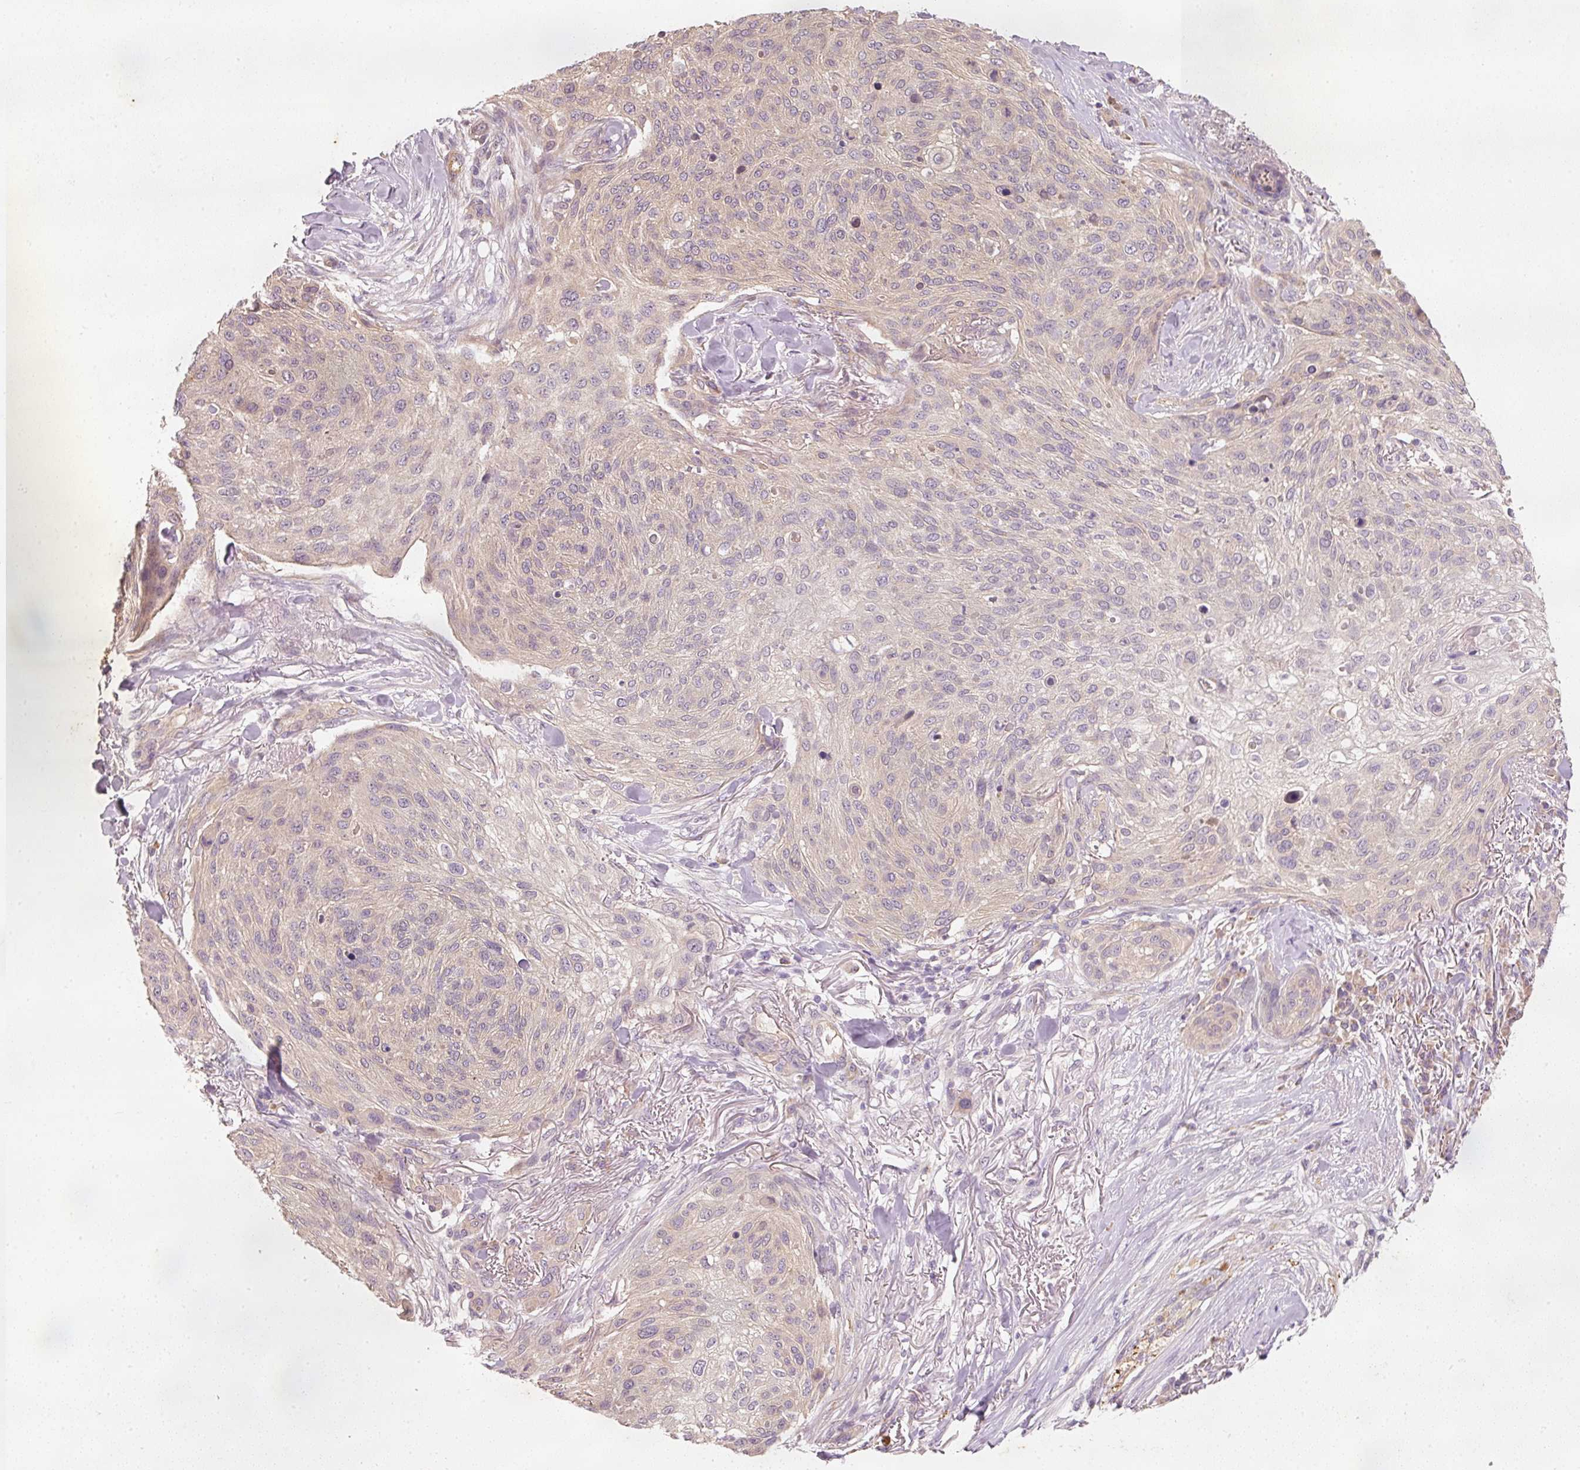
{"staining": {"intensity": "negative", "quantity": "none", "location": "none"}, "tissue": "skin cancer", "cell_type": "Tumor cells", "image_type": "cancer", "snomed": [{"axis": "morphology", "description": "Squamous cell carcinoma, NOS"}, {"axis": "topography", "description": "Skin"}], "caption": "IHC photomicrograph of neoplastic tissue: squamous cell carcinoma (skin) stained with DAB (3,3'-diaminobenzidine) reveals no significant protein staining in tumor cells.", "gene": "RGL2", "patient": {"sex": "female", "age": 87}}